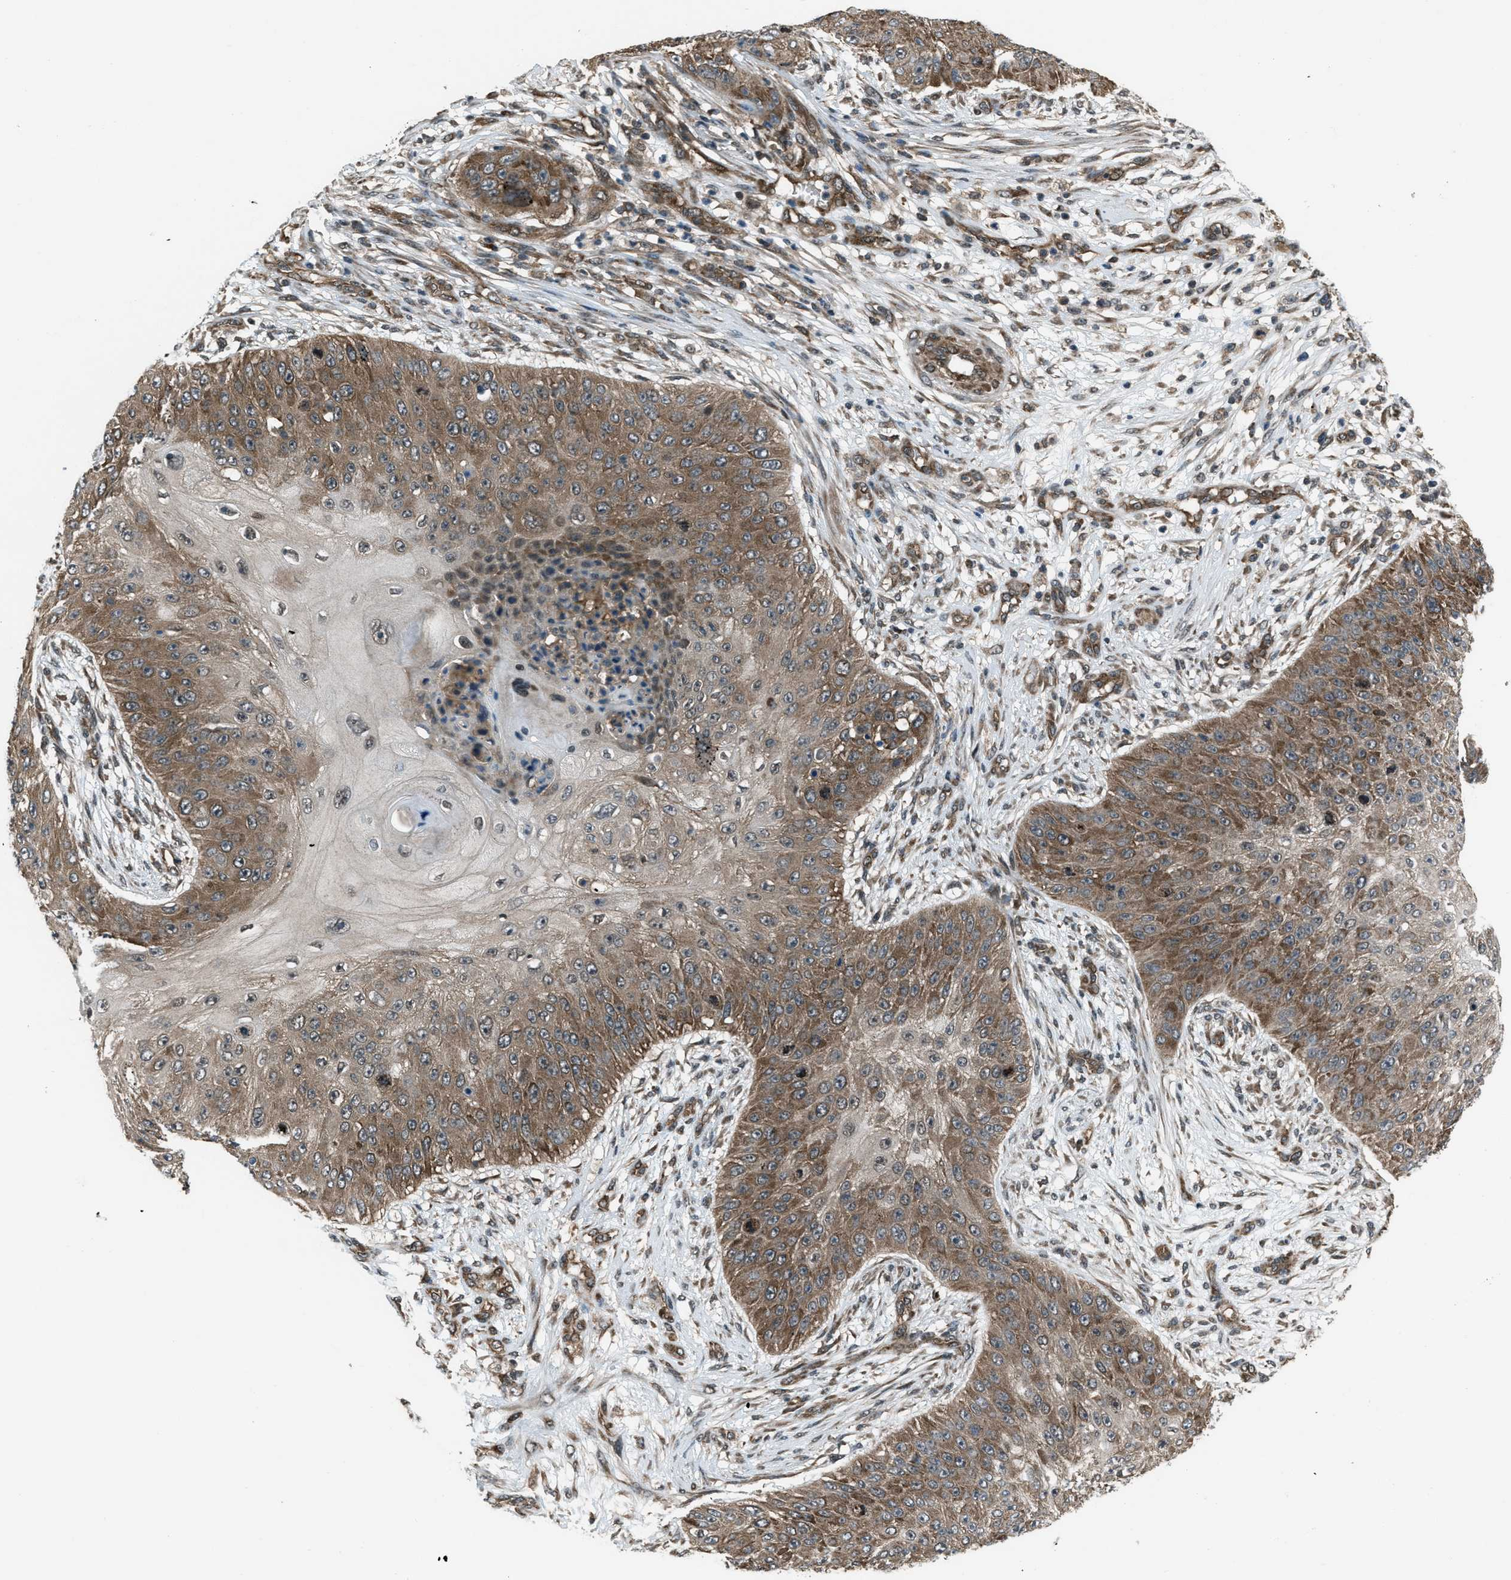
{"staining": {"intensity": "moderate", "quantity": ">75%", "location": "cytoplasmic/membranous"}, "tissue": "skin cancer", "cell_type": "Tumor cells", "image_type": "cancer", "snomed": [{"axis": "morphology", "description": "Squamous cell carcinoma, NOS"}, {"axis": "topography", "description": "Skin"}], "caption": "The immunohistochemical stain highlights moderate cytoplasmic/membranous expression in tumor cells of squamous cell carcinoma (skin) tissue.", "gene": "ASAP2", "patient": {"sex": "female", "age": 80}}